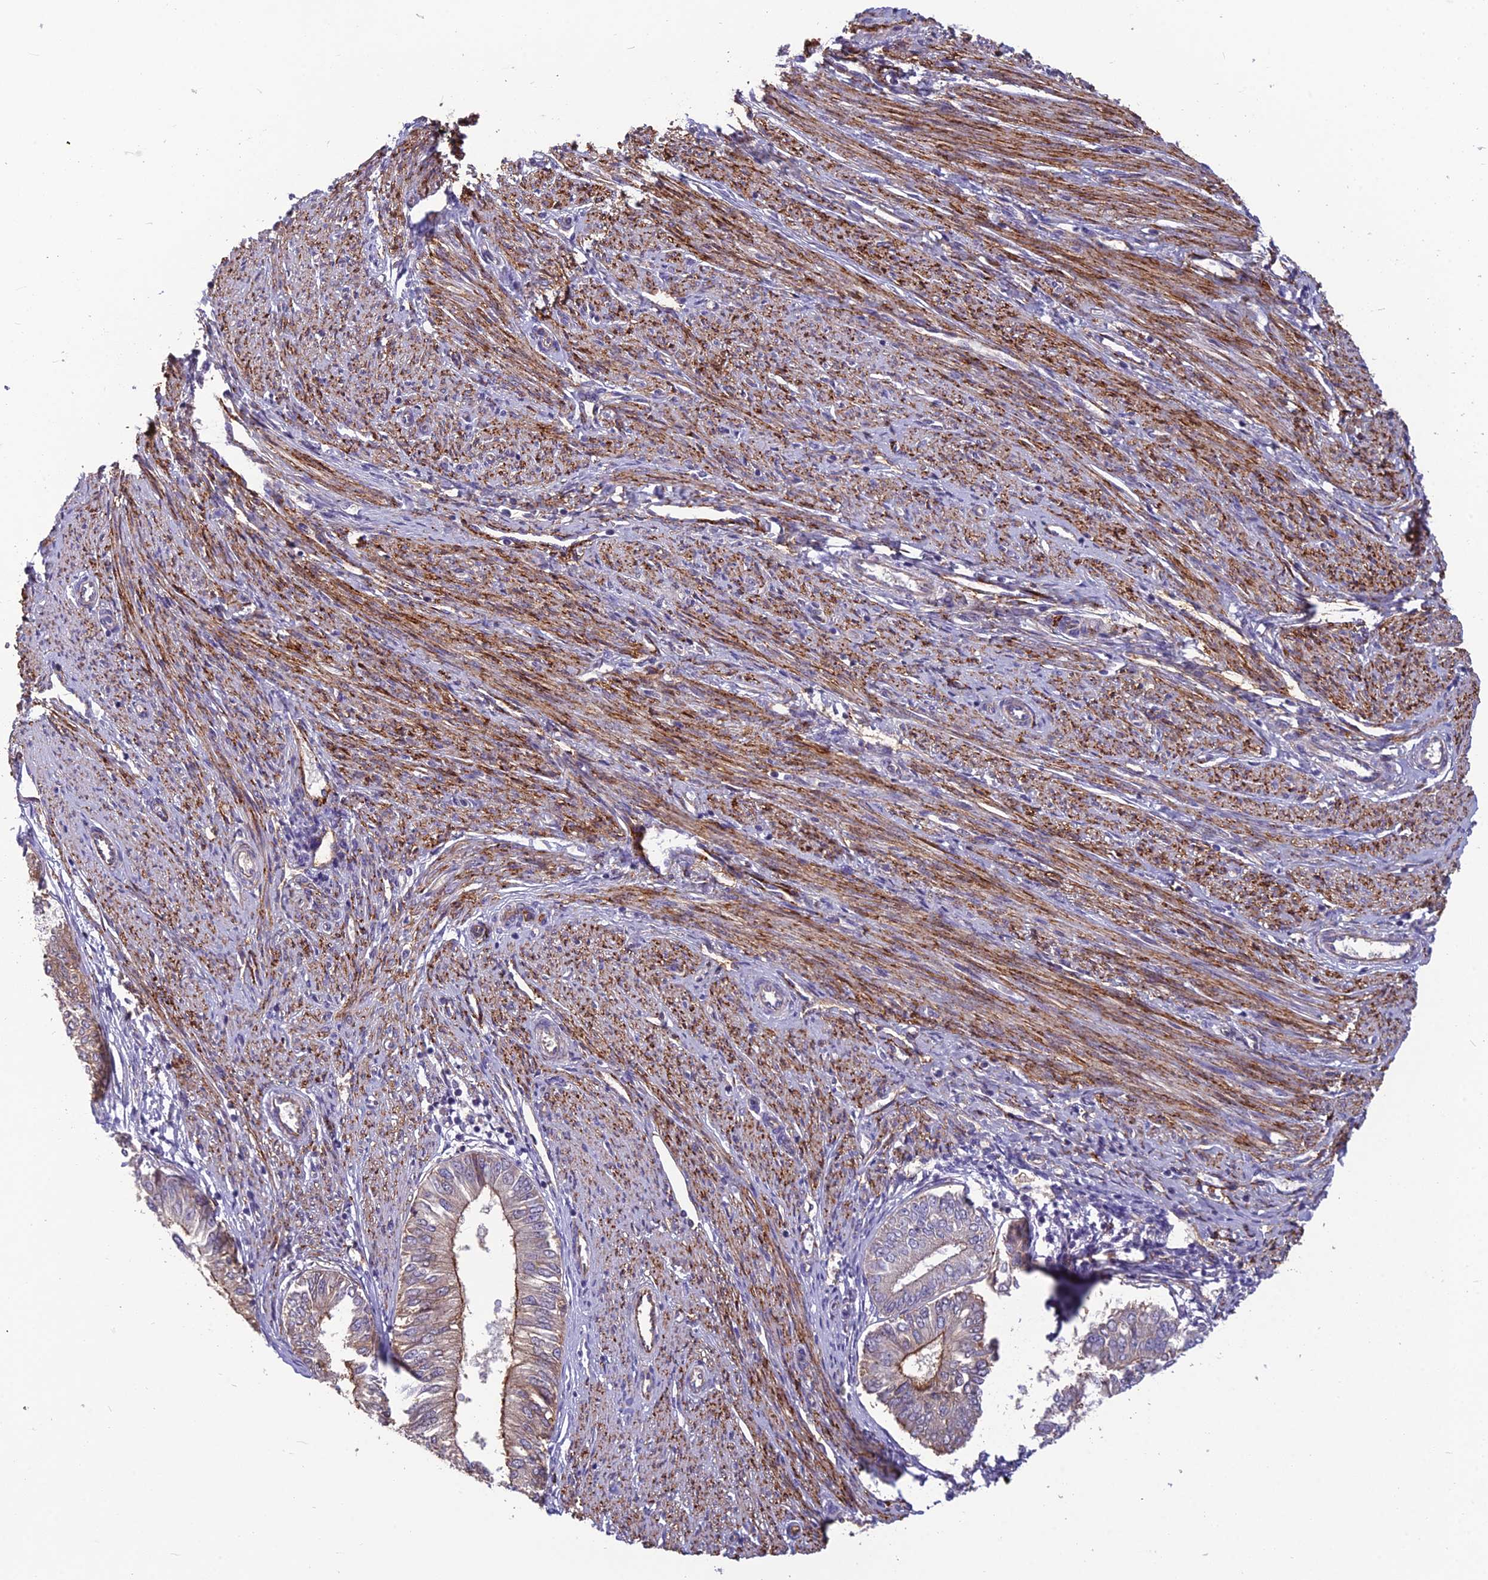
{"staining": {"intensity": "weak", "quantity": "25%-75%", "location": "cytoplasmic/membranous"}, "tissue": "endometrial cancer", "cell_type": "Tumor cells", "image_type": "cancer", "snomed": [{"axis": "morphology", "description": "Adenocarcinoma, NOS"}, {"axis": "topography", "description": "Endometrium"}], "caption": "Weak cytoplasmic/membranous positivity for a protein is seen in about 25%-75% of tumor cells of endometrial cancer using immunohistochemistry (IHC).", "gene": "TSPAN15", "patient": {"sex": "female", "age": 58}}